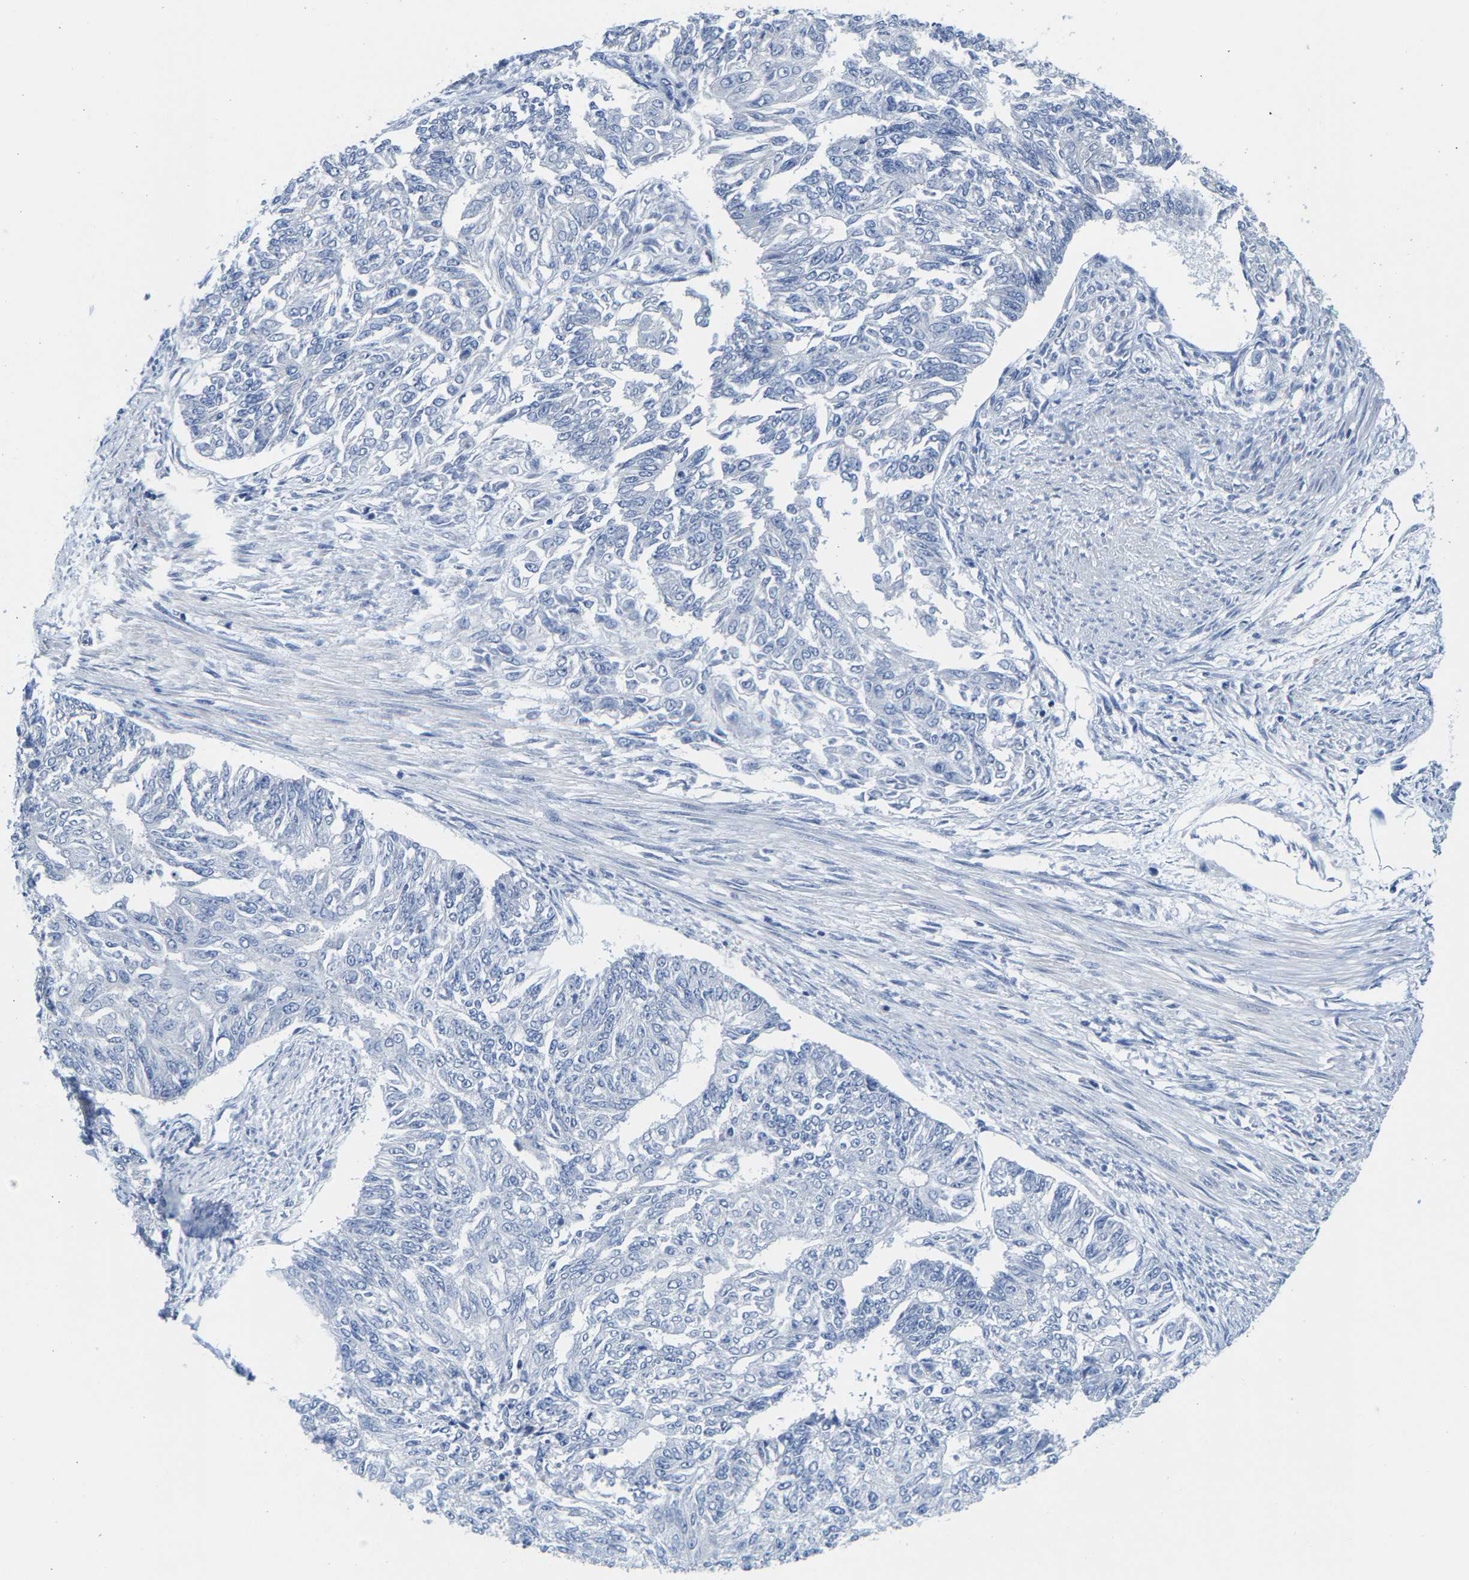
{"staining": {"intensity": "negative", "quantity": "none", "location": "none"}, "tissue": "endometrial cancer", "cell_type": "Tumor cells", "image_type": "cancer", "snomed": [{"axis": "morphology", "description": "Adenocarcinoma, NOS"}, {"axis": "topography", "description": "Endometrium"}], "caption": "This is a photomicrograph of immunohistochemistry staining of endometrial cancer (adenocarcinoma), which shows no expression in tumor cells.", "gene": "KLHL1", "patient": {"sex": "female", "age": 32}}